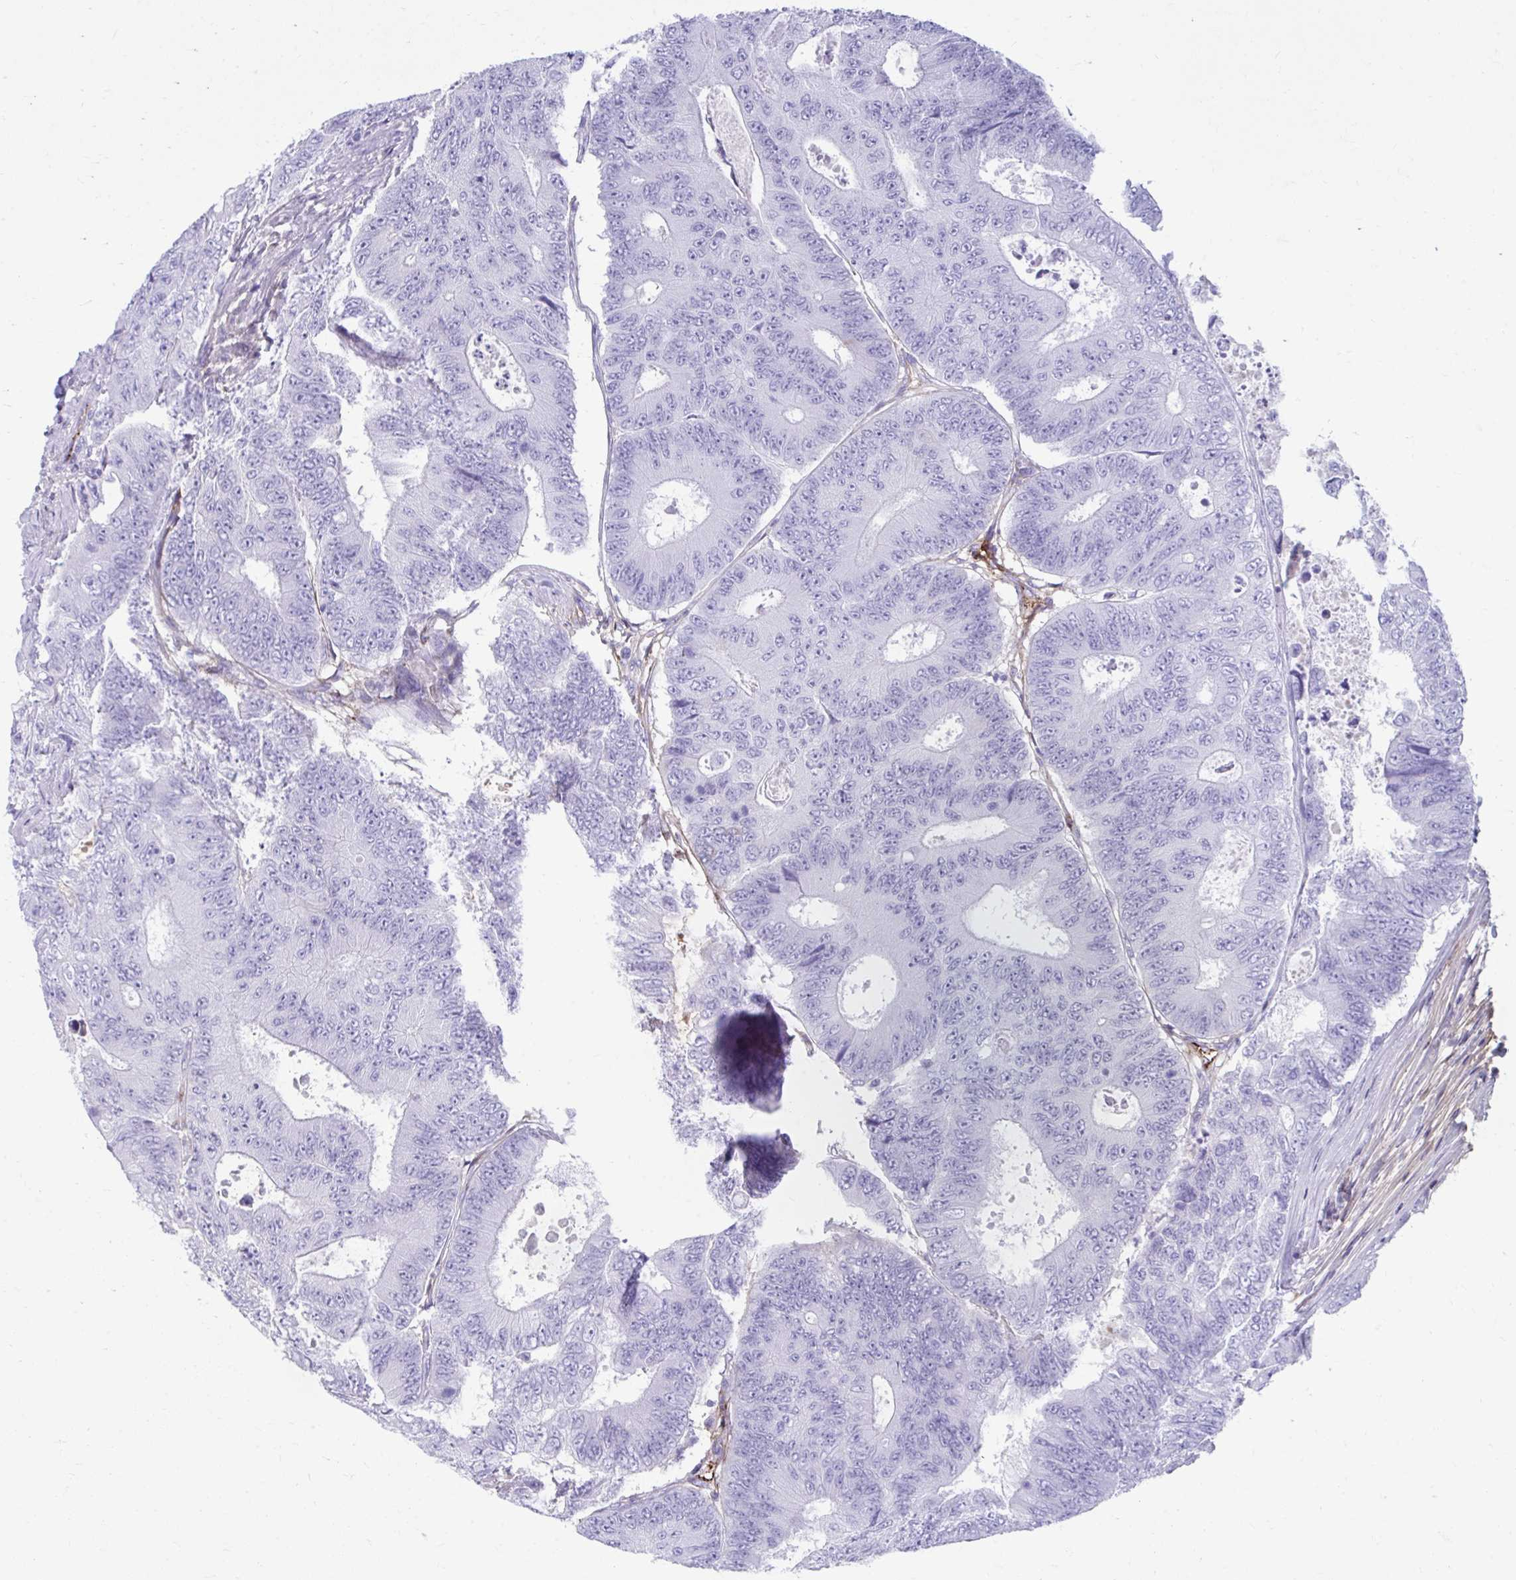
{"staining": {"intensity": "negative", "quantity": "none", "location": "none"}, "tissue": "colorectal cancer", "cell_type": "Tumor cells", "image_type": "cancer", "snomed": [{"axis": "morphology", "description": "Adenocarcinoma, NOS"}, {"axis": "topography", "description": "Colon"}], "caption": "Immunohistochemistry image of colorectal adenocarcinoma stained for a protein (brown), which exhibits no positivity in tumor cells.", "gene": "SMIM9", "patient": {"sex": "female", "age": 48}}